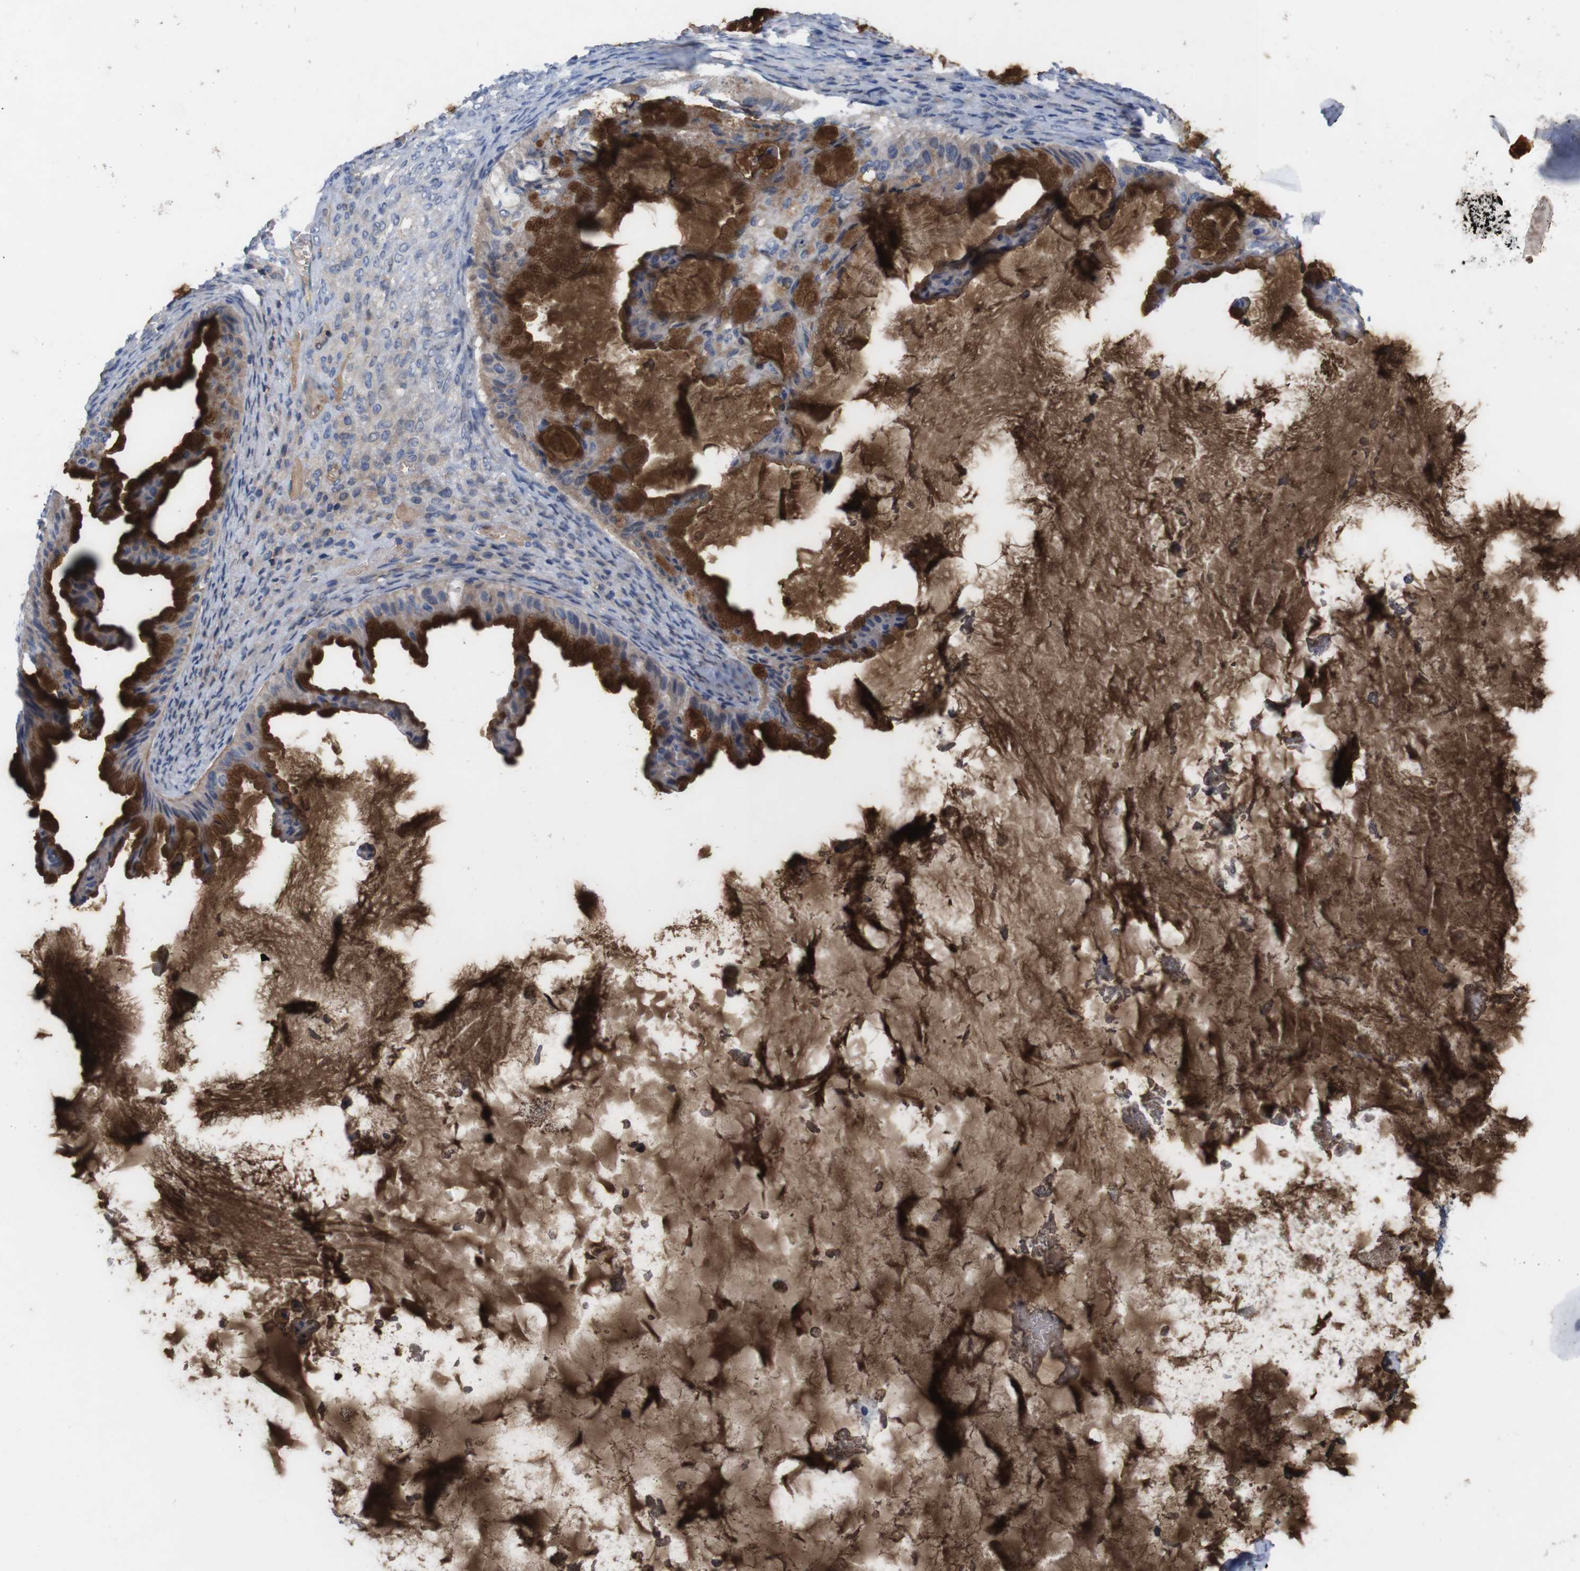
{"staining": {"intensity": "strong", "quantity": ">75%", "location": "cytoplasmic/membranous"}, "tissue": "ovarian cancer", "cell_type": "Tumor cells", "image_type": "cancer", "snomed": [{"axis": "morphology", "description": "Cystadenocarcinoma, mucinous, NOS"}, {"axis": "topography", "description": "Ovary"}], "caption": "This image displays immunohistochemistry (IHC) staining of human ovarian cancer (mucinous cystadenocarcinoma), with high strong cytoplasmic/membranous staining in approximately >75% of tumor cells.", "gene": "C1RL", "patient": {"sex": "female", "age": 61}}